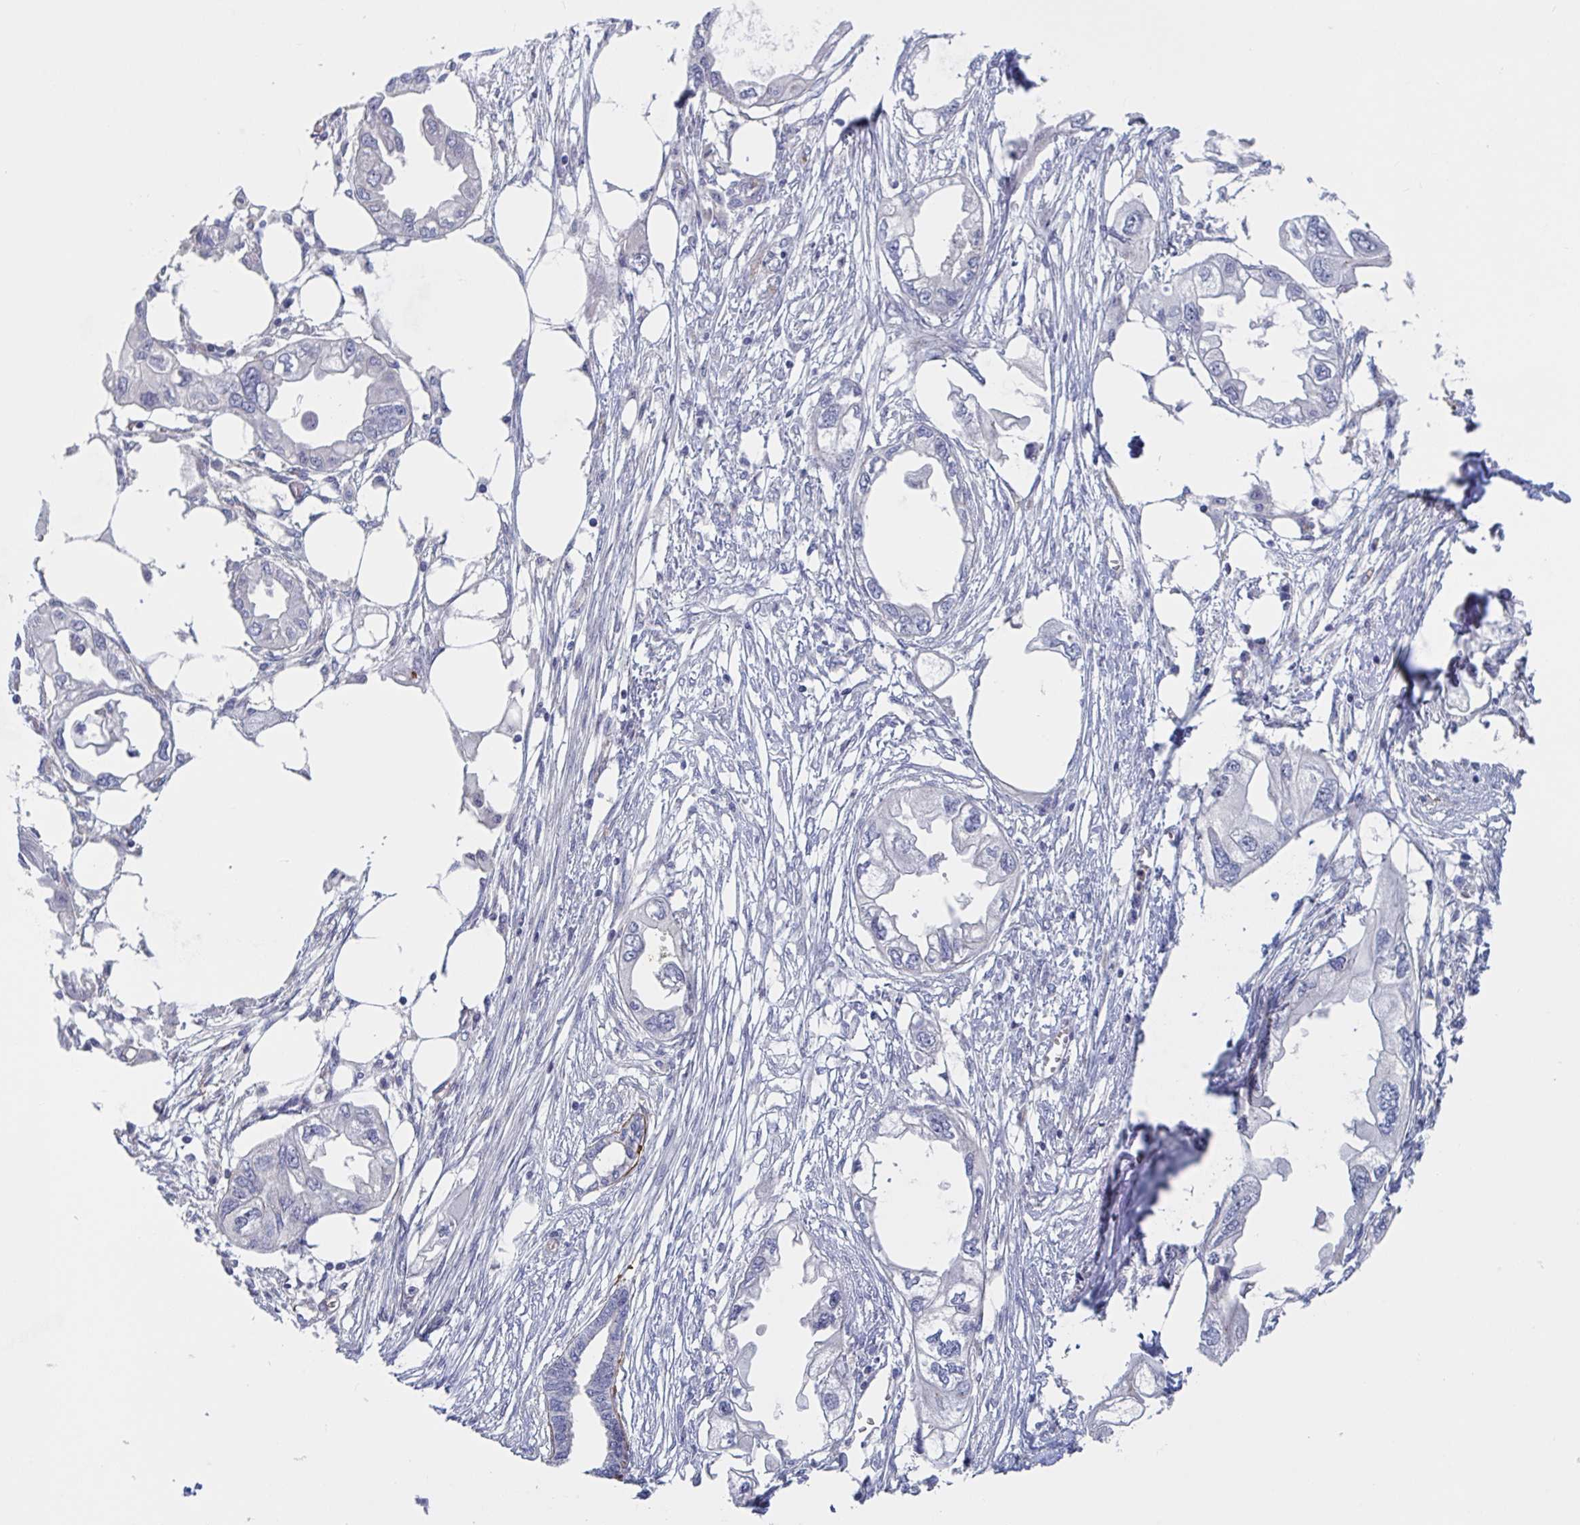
{"staining": {"intensity": "negative", "quantity": "none", "location": "none"}, "tissue": "endometrial cancer", "cell_type": "Tumor cells", "image_type": "cancer", "snomed": [{"axis": "morphology", "description": "Adenocarcinoma, NOS"}, {"axis": "morphology", "description": "Adenocarcinoma, metastatic, NOS"}, {"axis": "topography", "description": "Adipose tissue"}, {"axis": "topography", "description": "Endometrium"}], "caption": "This is a micrograph of immunohistochemistry staining of endometrial cancer (metastatic adenocarcinoma), which shows no positivity in tumor cells.", "gene": "ST14", "patient": {"sex": "female", "age": 67}}